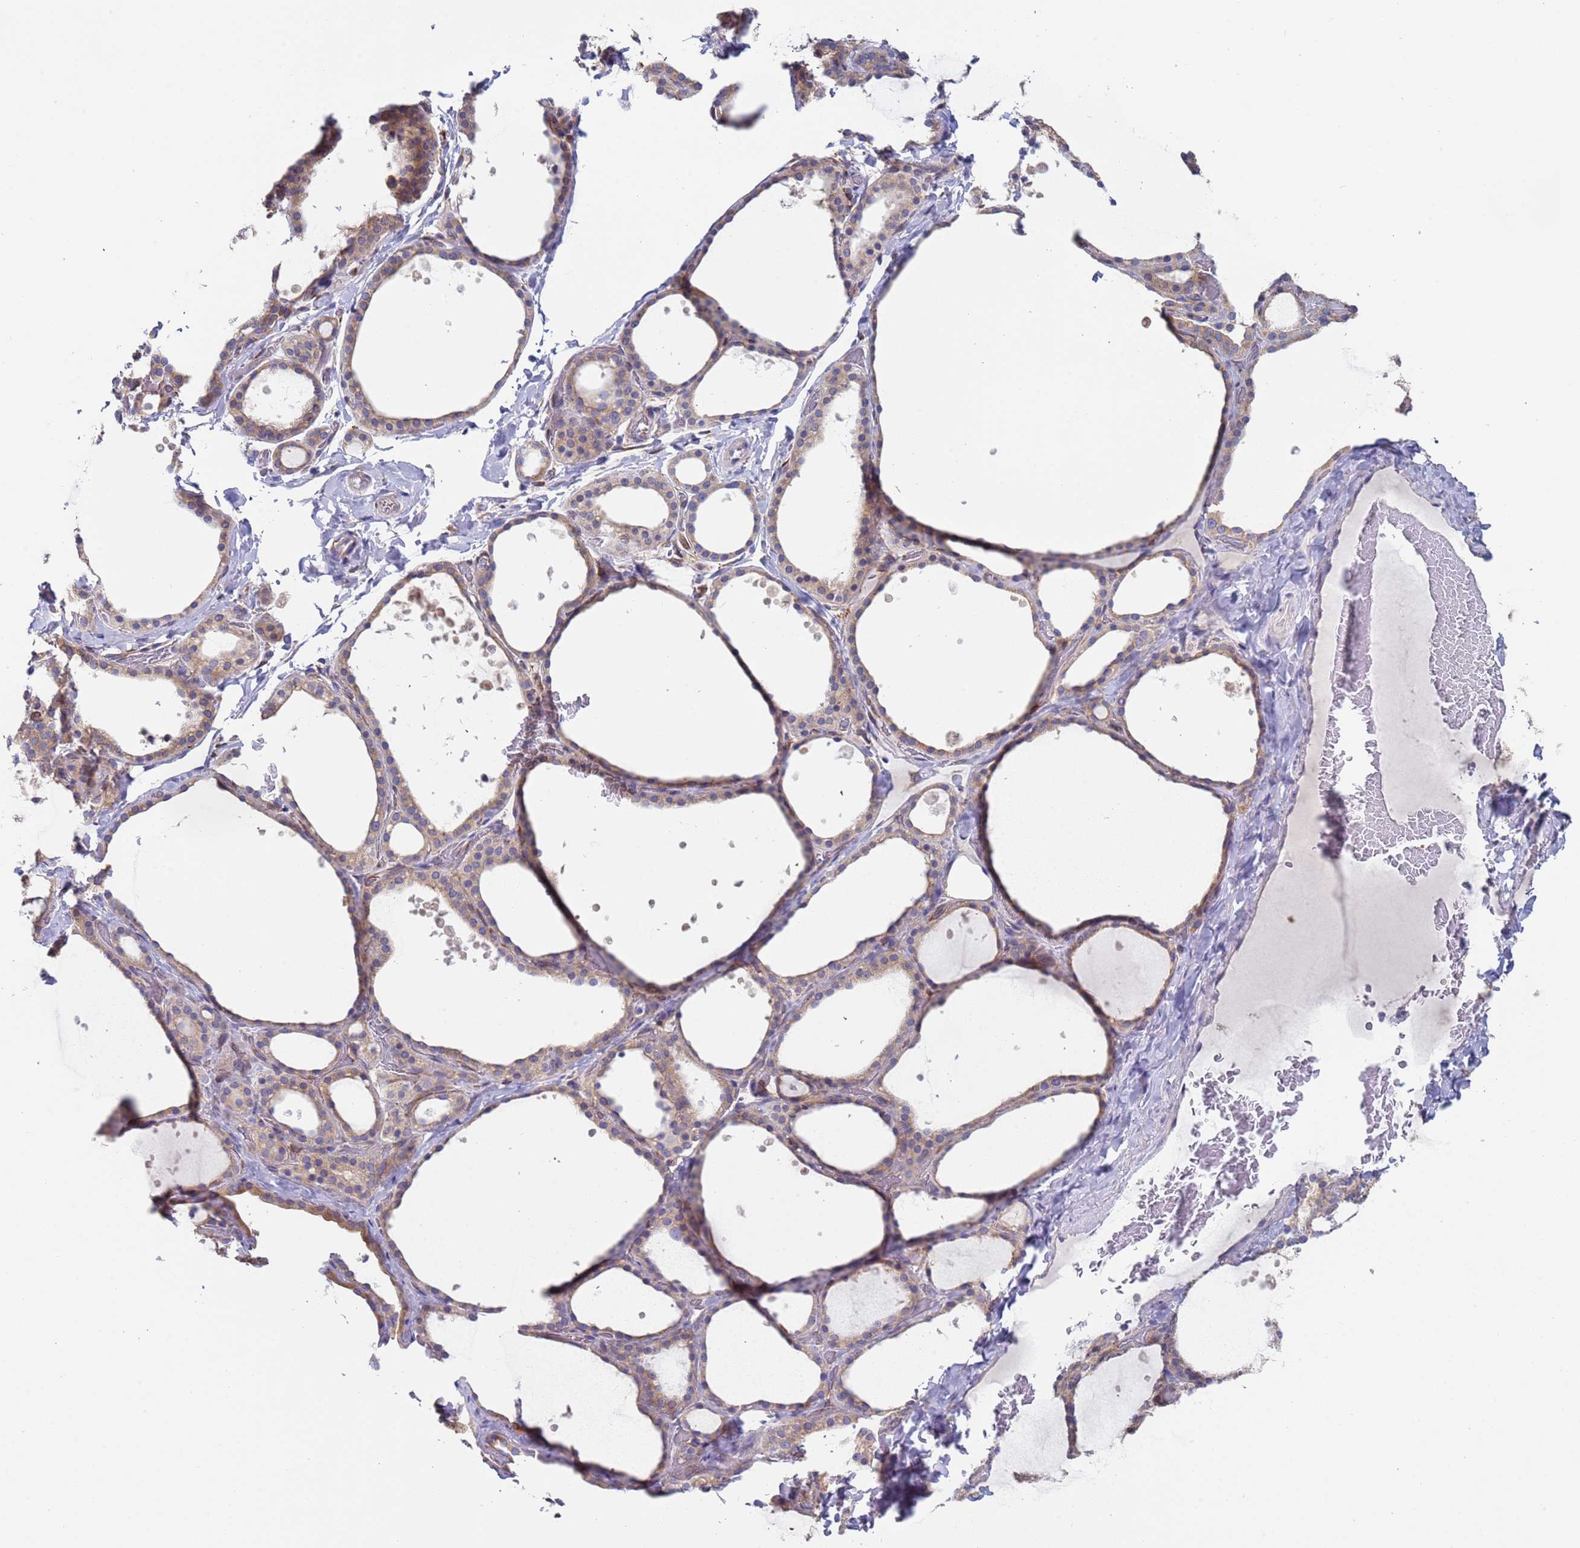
{"staining": {"intensity": "moderate", "quantity": ">75%", "location": "cytoplasmic/membranous"}, "tissue": "thyroid gland", "cell_type": "Glandular cells", "image_type": "normal", "snomed": [{"axis": "morphology", "description": "Normal tissue, NOS"}, {"axis": "topography", "description": "Thyroid gland"}], "caption": "A histopathology image showing moderate cytoplasmic/membranous positivity in about >75% of glandular cells in normal thyroid gland, as visualized by brown immunohistochemical staining.", "gene": "ENSG00000286098", "patient": {"sex": "female", "age": 44}}